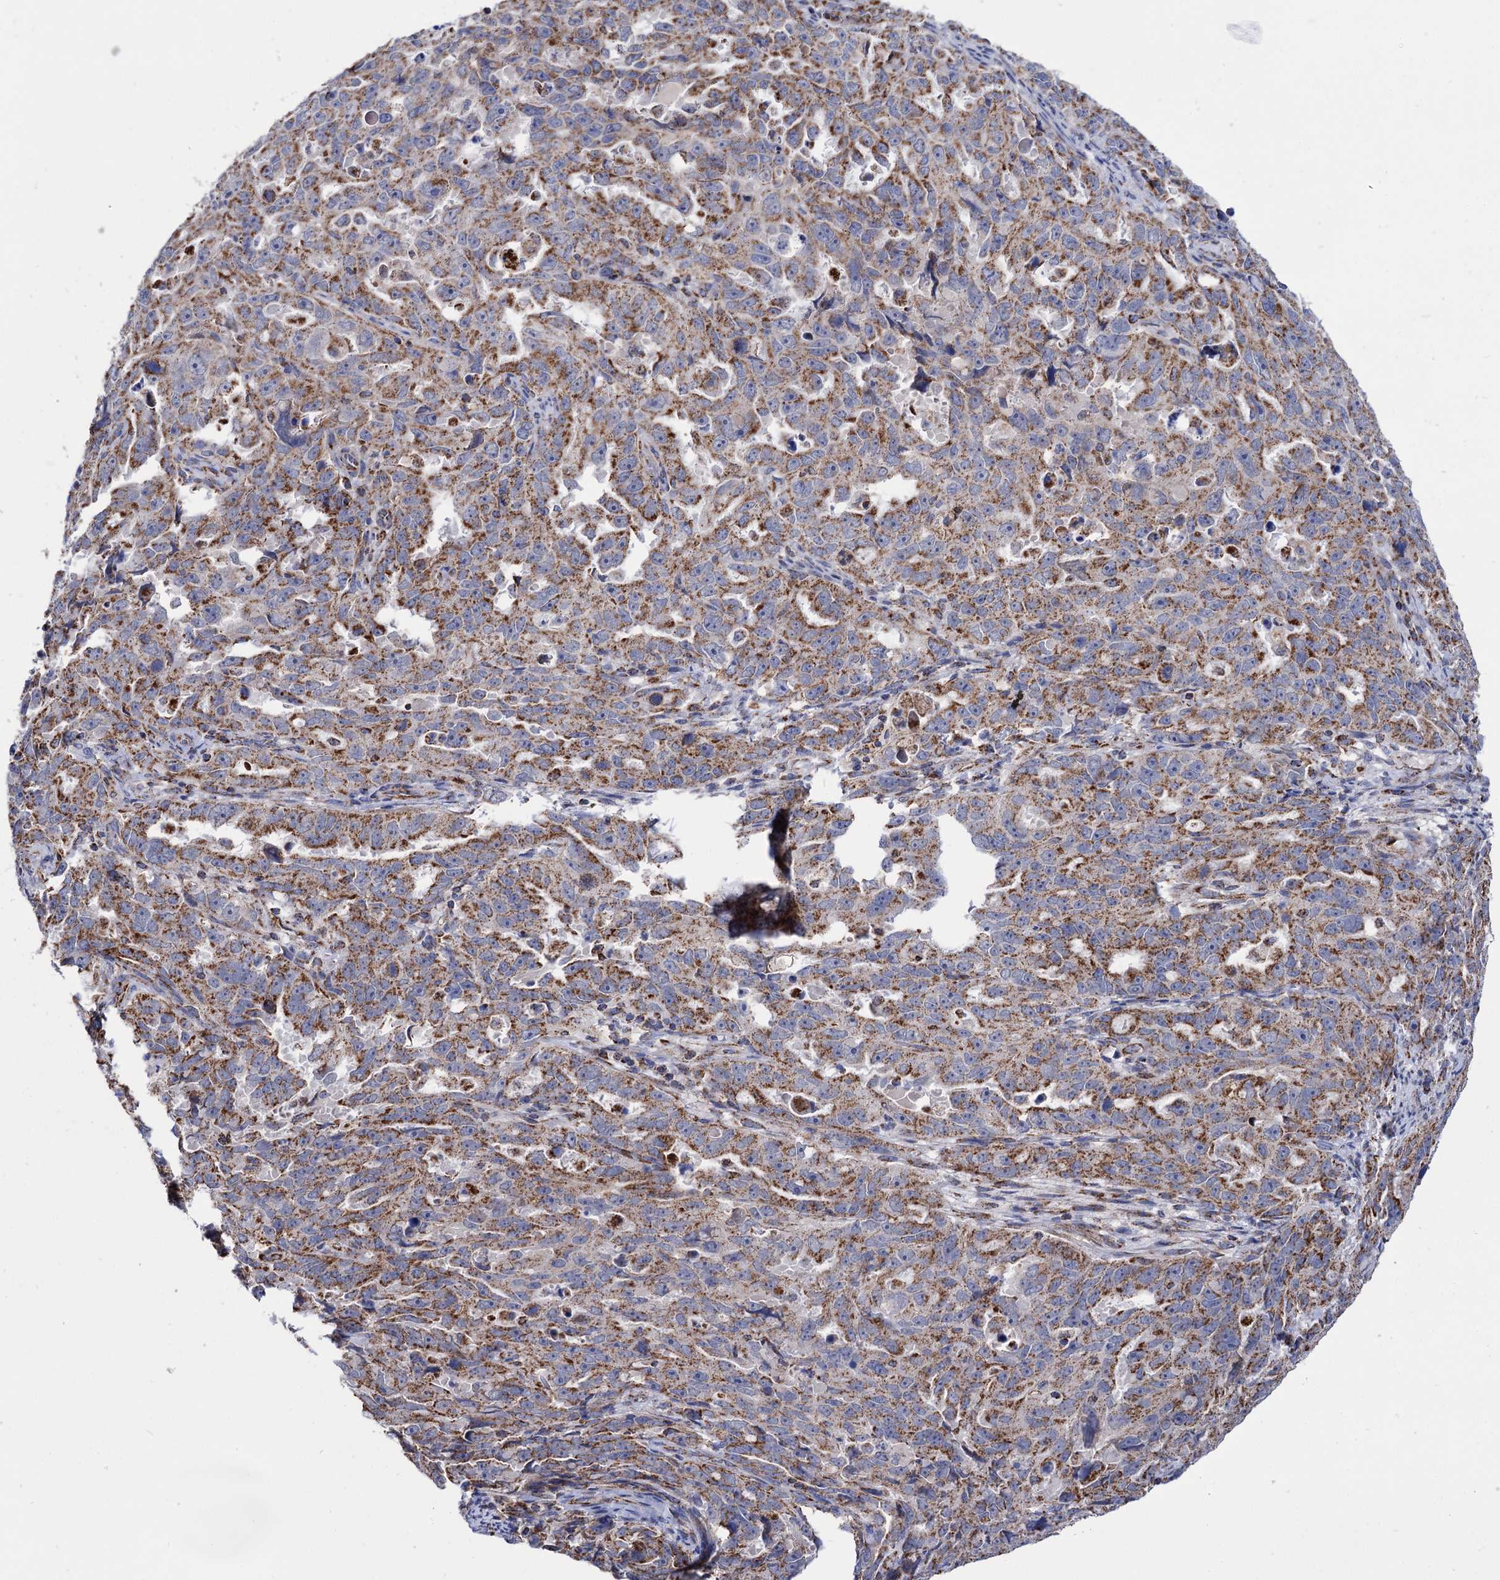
{"staining": {"intensity": "moderate", "quantity": ">75%", "location": "cytoplasmic/membranous"}, "tissue": "endometrial cancer", "cell_type": "Tumor cells", "image_type": "cancer", "snomed": [{"axis": "morphology", "description": "Adenocarcinoma, NOS"}, {"axis": "topography", "description": "Endometrium"}], "caption": "Protein staining of adenocarcinoma (endometrial) tissue shows moderate cytoplasmic/membranous positivity in approximately >75% of tumor cells.", "gene": "ABHD10", "patient": {"sex": "female", "age": 65}}